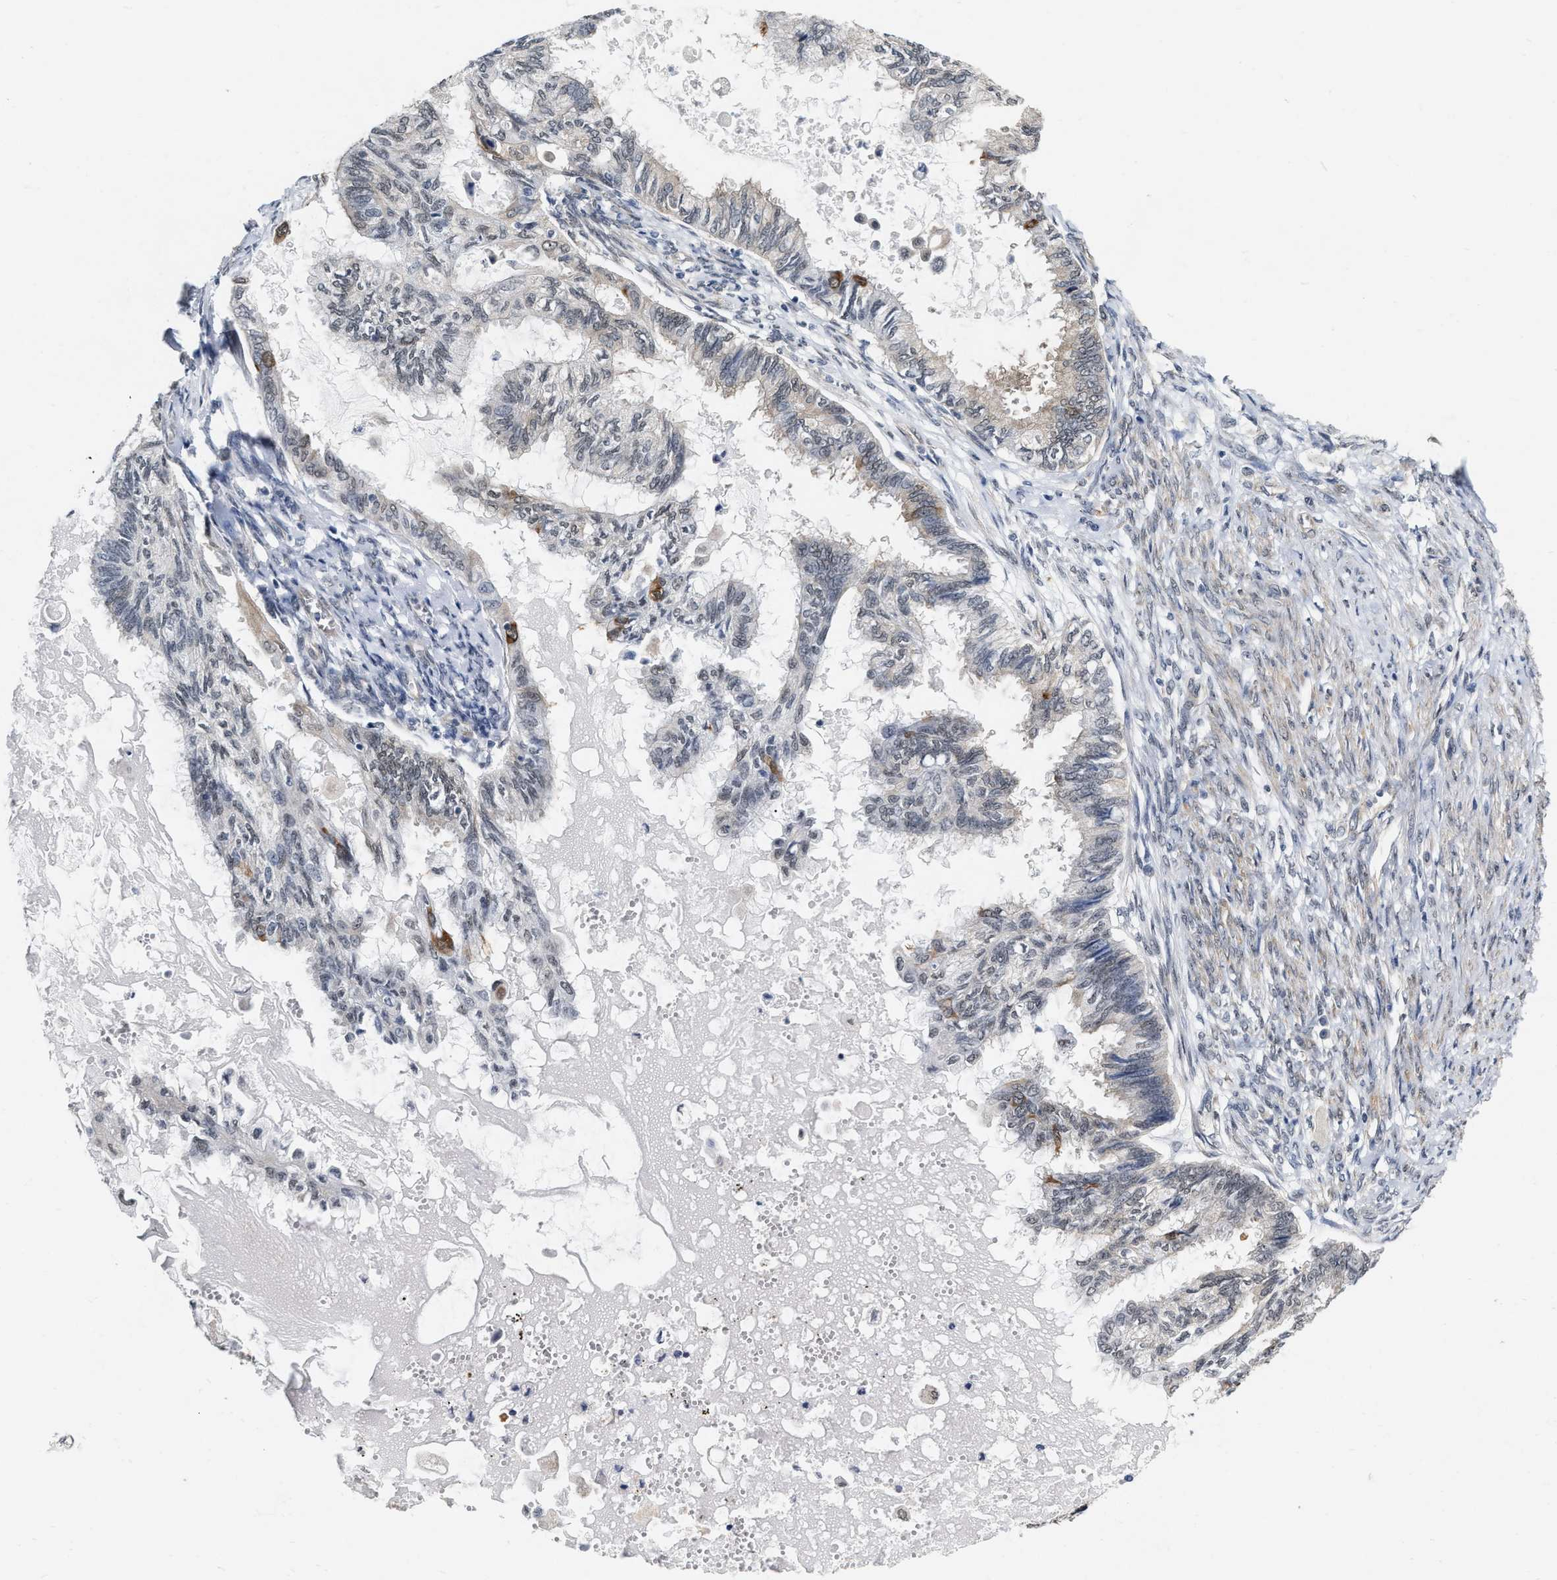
{"staining": {"intensity": "moderate", "quantity": "<25%", "location": "cytoplasmic/membranous"}, "tissue": "cervical cancer", "cell_type": "Tumor cells", "image_type": "cancer", "snomed": [{"axis": "morphology", "description": "Normal tissue, NOS"}, {"axis": "morphology", "description": "Adenocarcinoma, NOS"}, {"axis": "topography", "description": "Cervix"}, {"axis": "topography", "description": "Endometrium"}], "caption": "IHC micrograph of neoplastic tissue: cervical cancer (adenocarcinoma) stained using immunohistochemistry (IHC) reveals low levels of moderate protein expression localized specifically in the cytoplasmic/membranous of tumor cells, appearing as a cytoplasmic/membranous brown color.", "gene": "RUVBL1", "patient": {"sex": "female", "age": 86}}